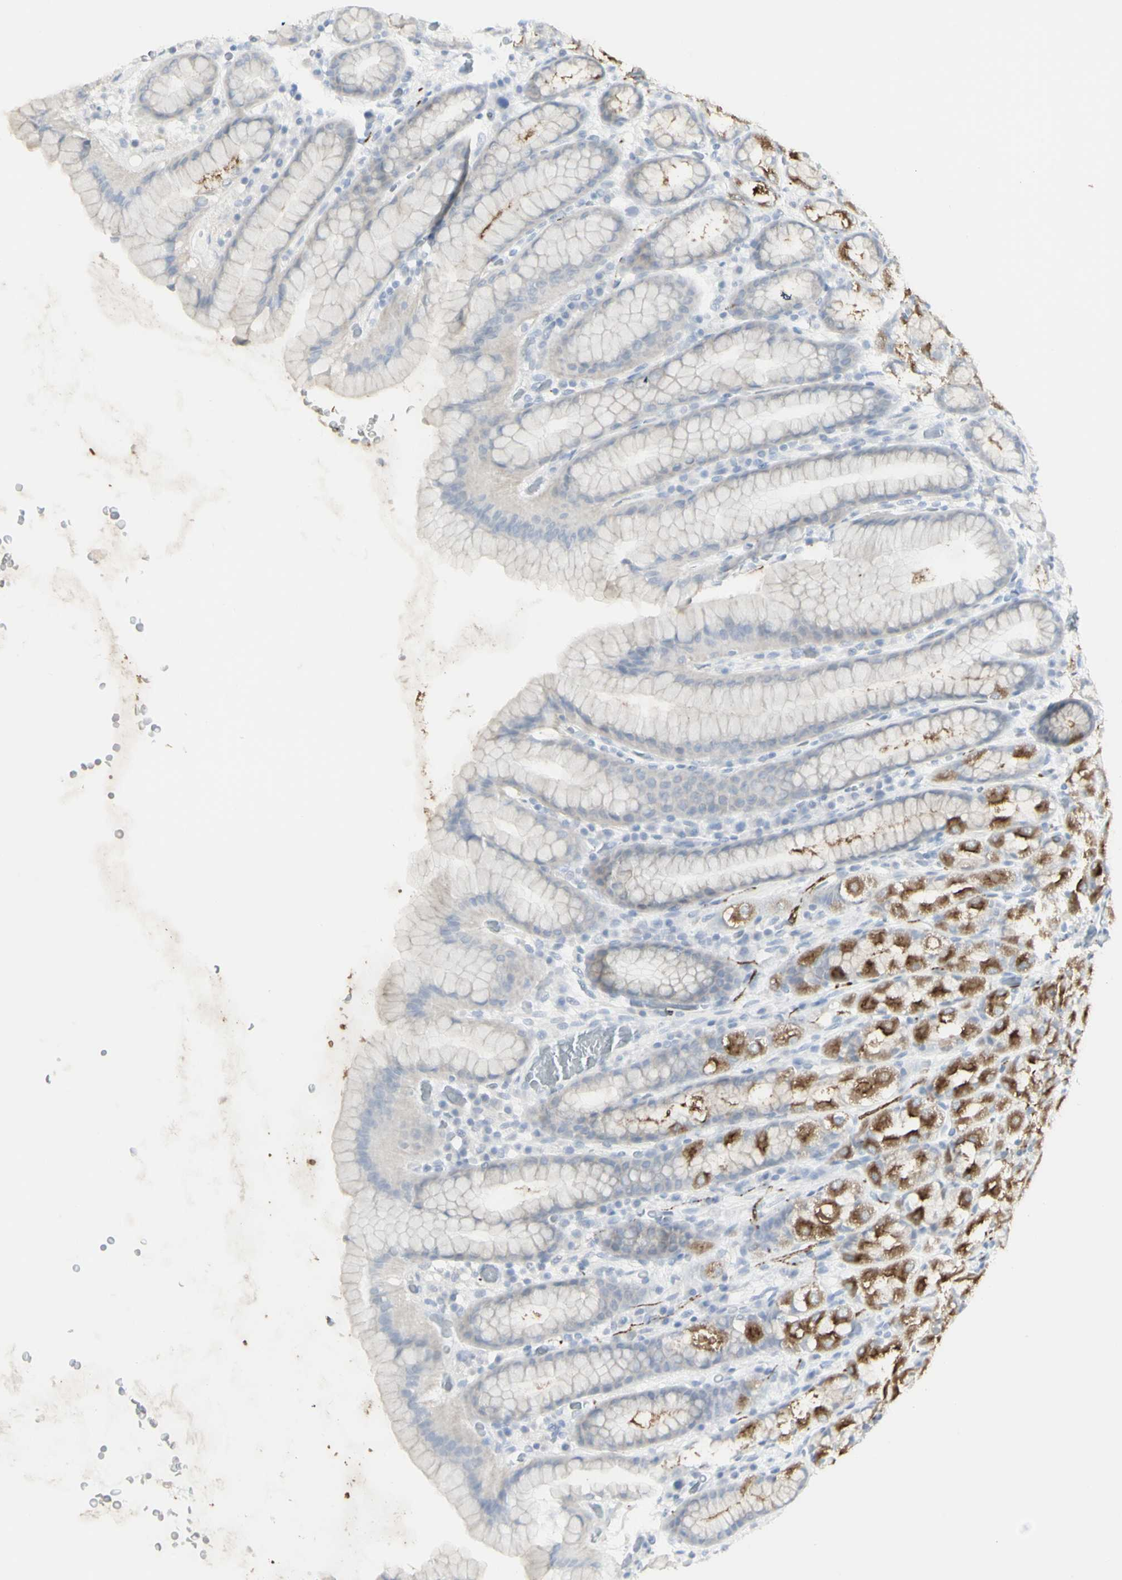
{"staining": {"intensity": "moderate", "quantity": "25%-75%", "location": "cytoplasmic/membranous"}, "tissue": "stomach", "cell_type": "Glandular cells", "image_type": "normal", "snomed": [{"axis": "morphology", "description": "Normal tissue, NOS"}, {"axis": "topography", "description": "Stomach, upper"}], "caption": "A high-resolution micrograph shows immunohistochemistry staining of benign stomach, which displays moderate cytoplasmic/membranous staining in about 25%-75% of glandular cells.", "gene": "ENSG00000198211", "patient": {"sex": "male", "age": 68}}